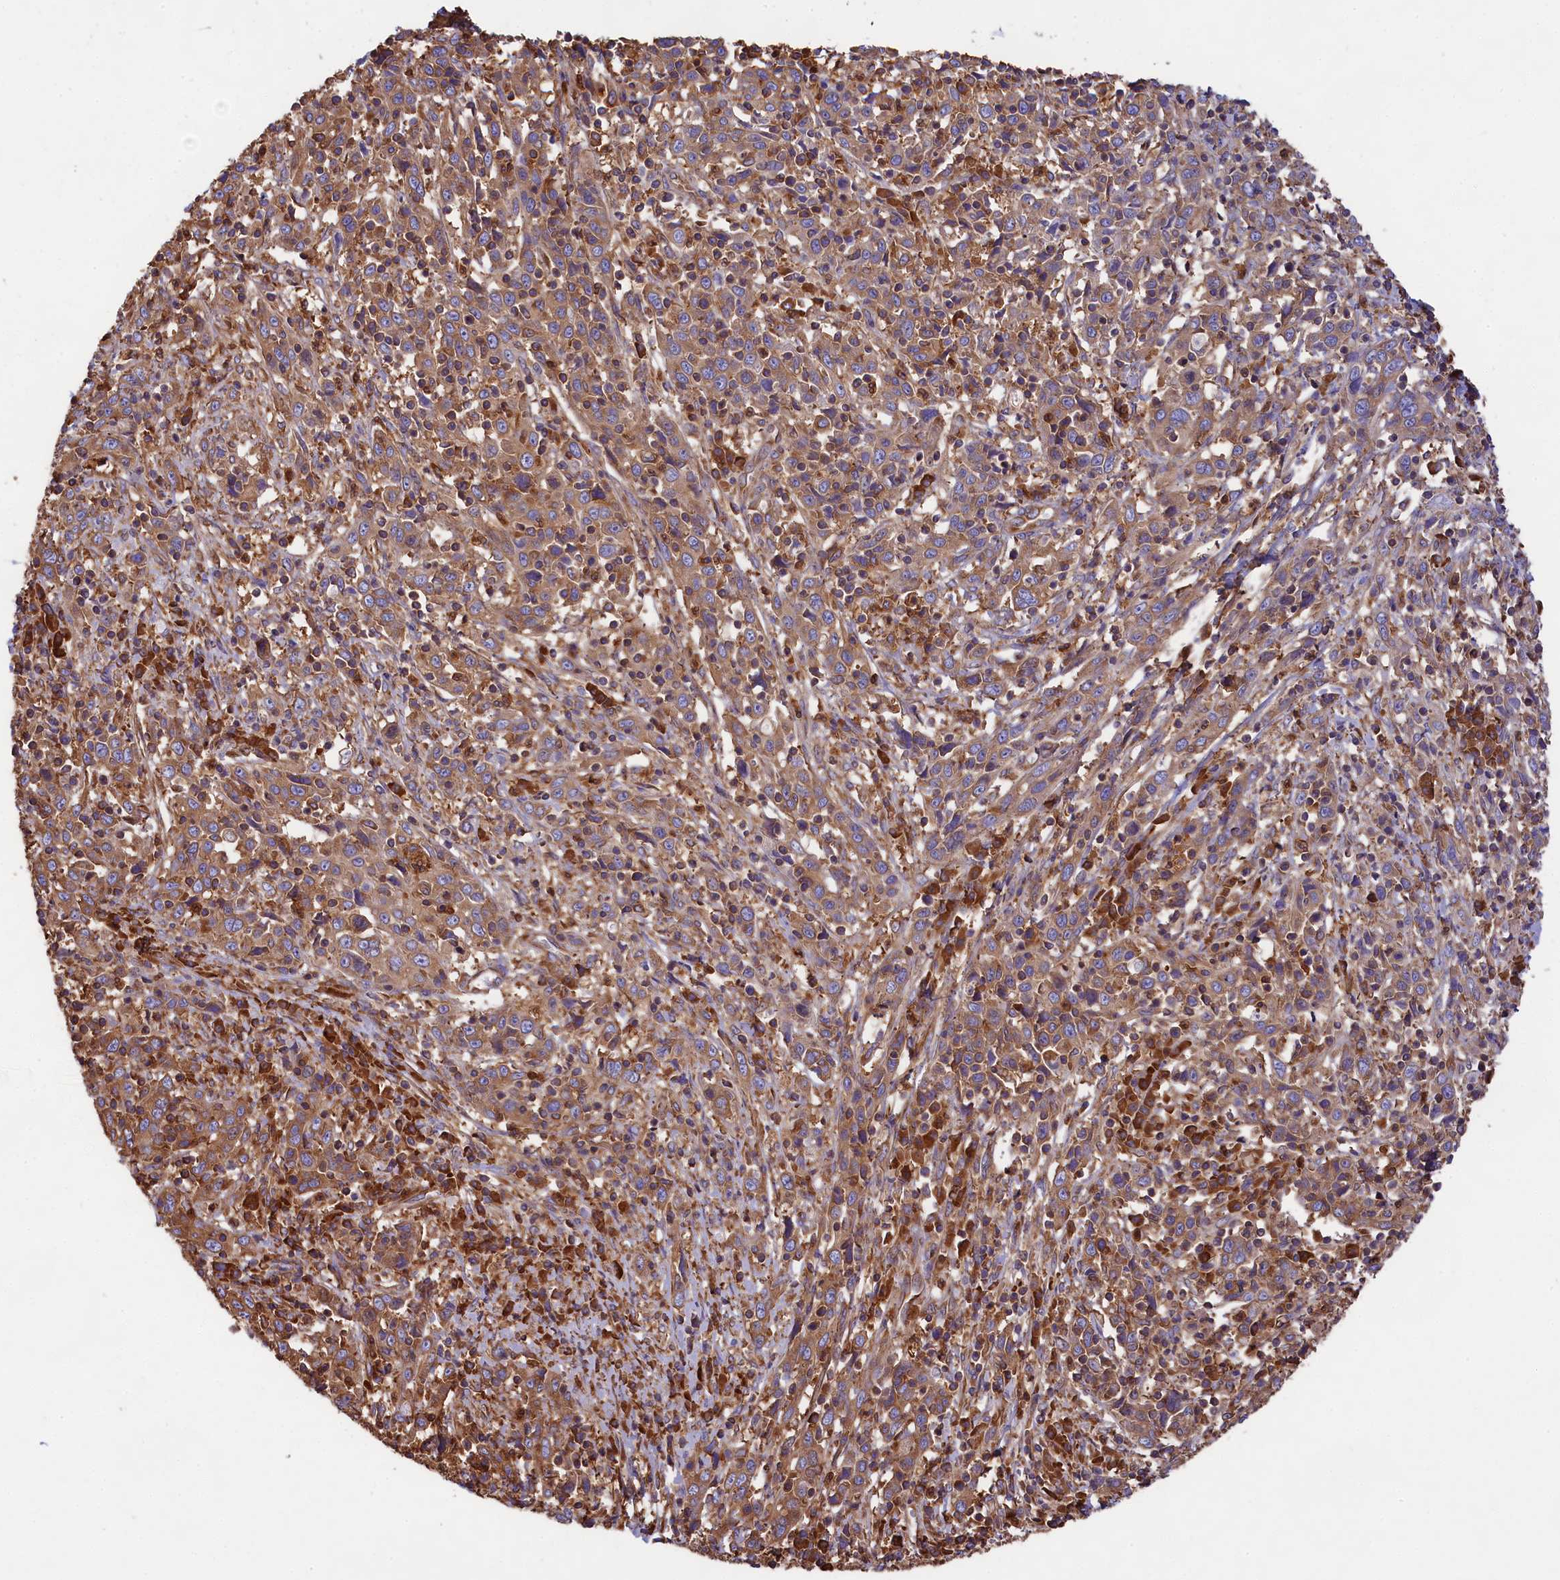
{"staining": {"intensity": "moderate", "quantity": ">75%", "location": "cytoplasmic/membranous"}, "tissue": "cervical cancer", "cell_type": "Tumor cells", "image_type": "cancer", "snomed": [{"axis": "morphology", "description": "Squamous cell carcinoma, NOS"}, {"axis": "topography", "description": "Cervix"}], "caption": "Protein analysis of cervical cancer tissue displays moderate cytoplasmic/membranous expression in approximately >75% of tumor cells.", "gene": "GYS1", "patient": {"sex": "female", "age": 46}}